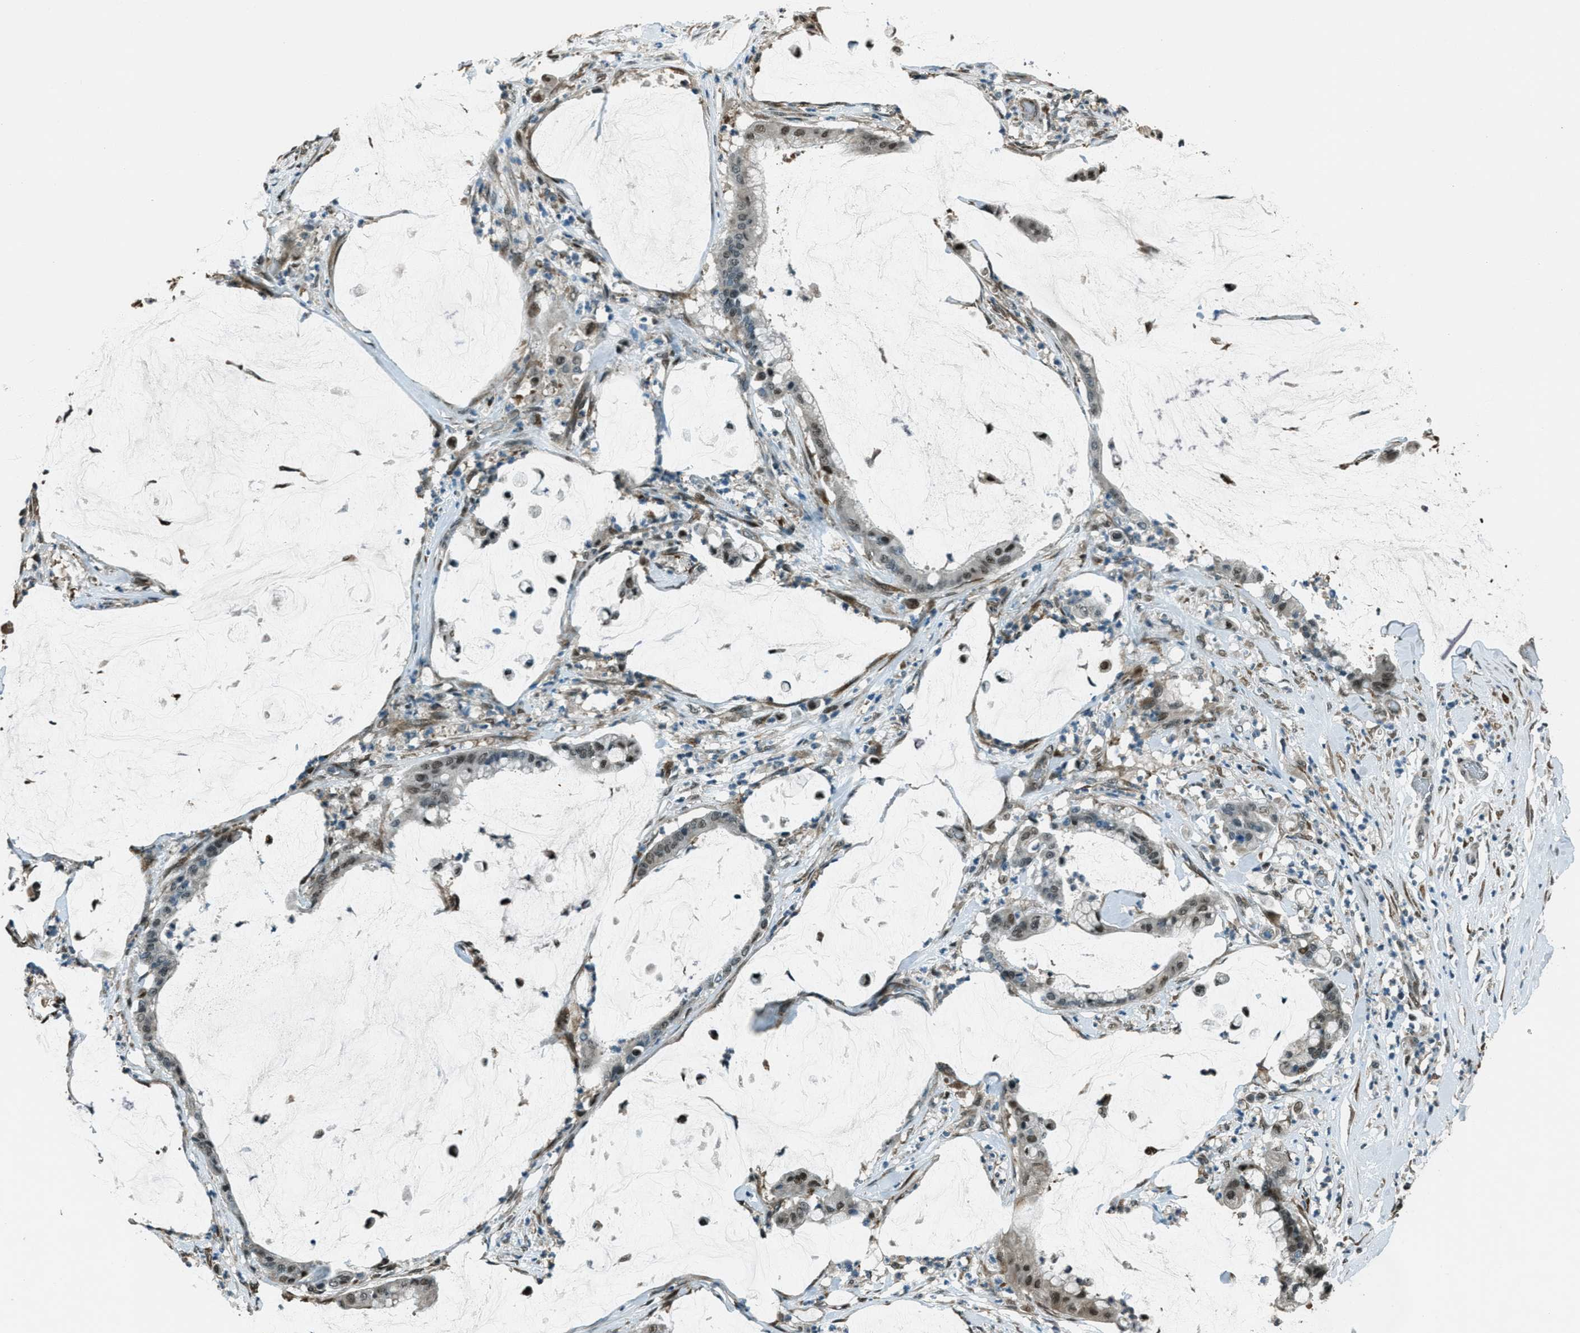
{"staining": {"intensity": "weak", "quantity": "25%-75%", "location": "nuclear"}, "tissue": "pancreatic cancer", "cell_type": "Tumor cells", "image_type": "cancer", "snomed": [{"axis": "morphology", "description": "Adenocarcinoma, NOS"}, {"axis": "topography", "description": "Pancreas"}], "caption": "This micrograph demonstrates immunohistochemistry (IHC) staining of adenocarcinoma (pancreatic), with low weak nuclear expression in about 25%-75% of tumor cells.", "gene": "TARDBP", "patient": {"sex": "male", "age": 41}}